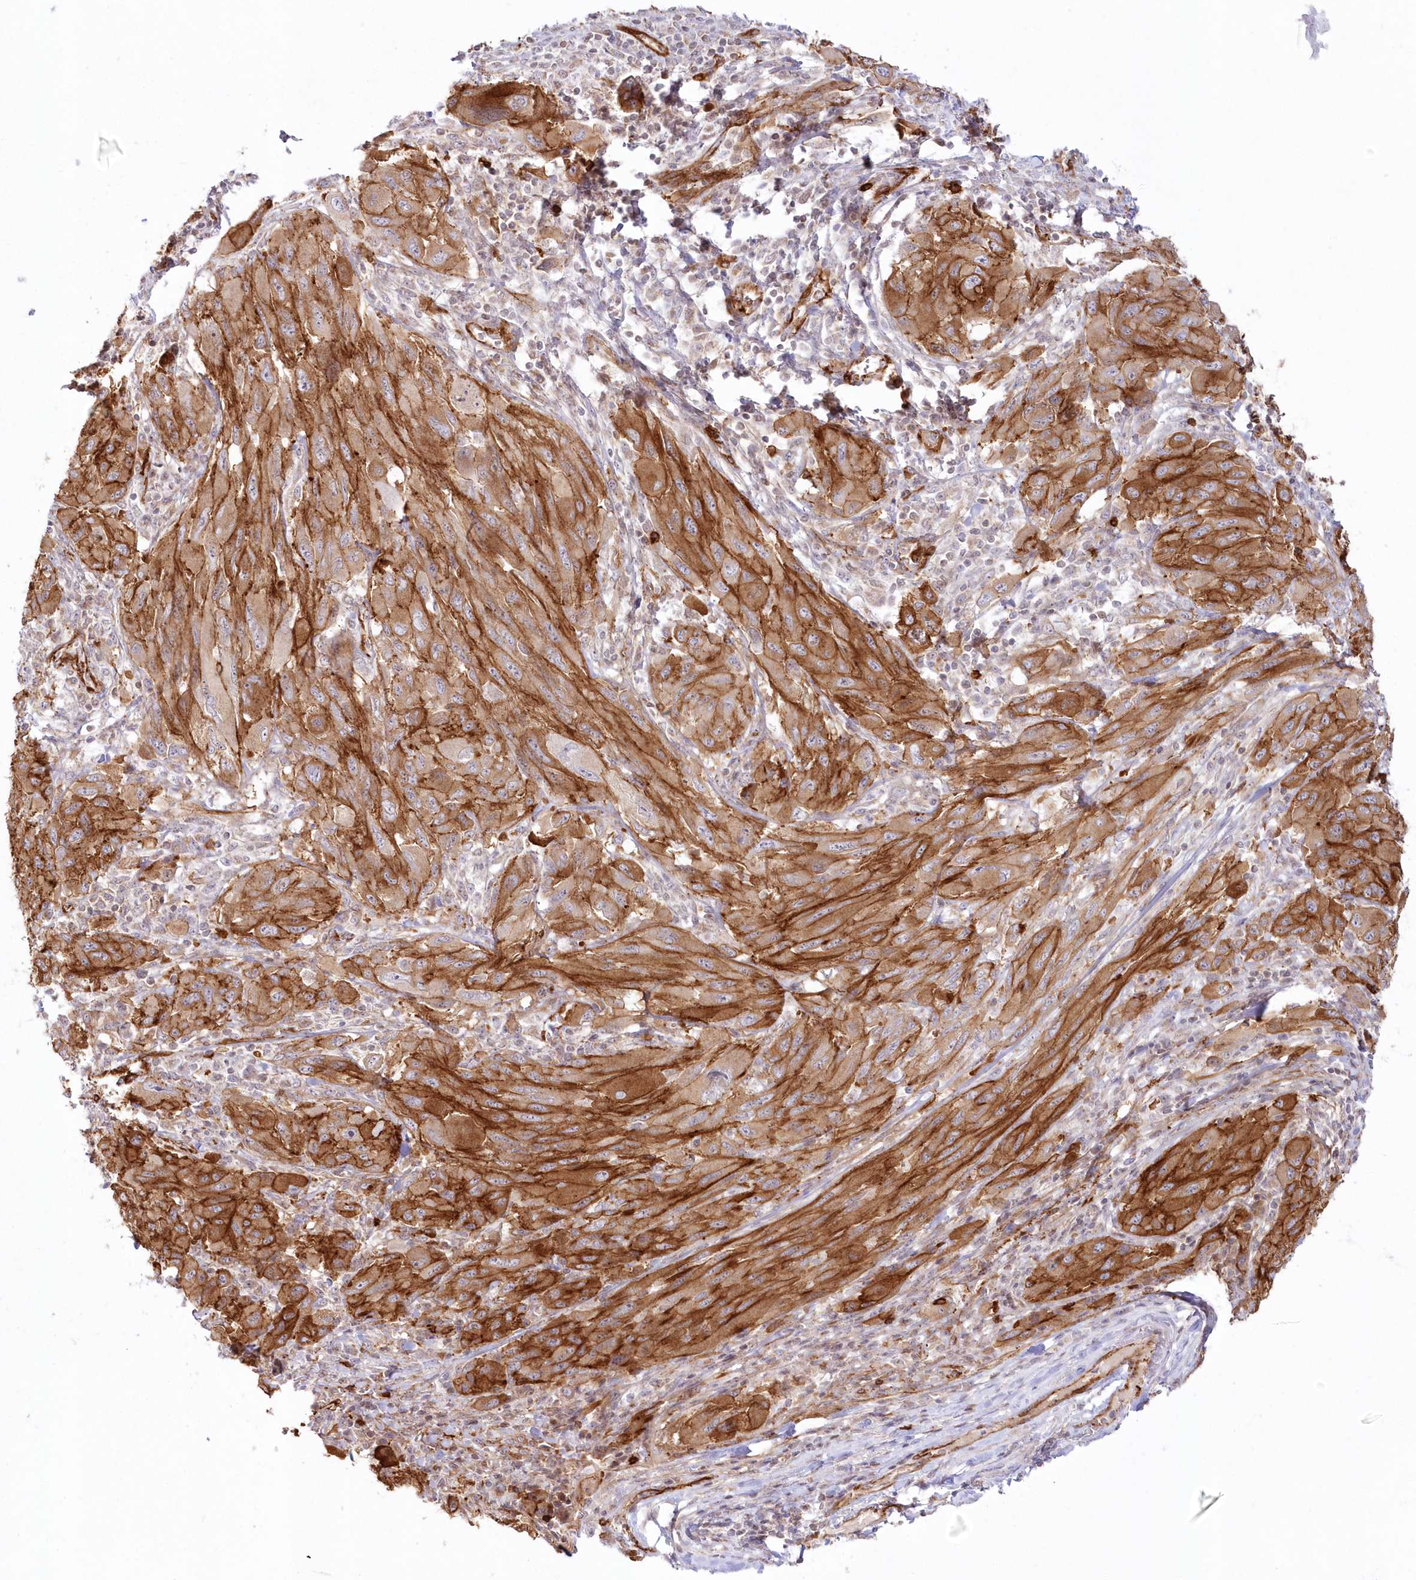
{"staining": {"intensity": "strong", "quantity": ">75%", "location": "cytoplasmic/membranous"}, "tissue": "melanoma", "cell_type": "Tumor cells", "image_type": "cancer", "snomed": [{"axis": "morphology", "description": "Malignant melanoma, NOS"}, {"axis": "topography", "description": "Skin"}], "caption": "Human melanoma stained with a brown dye reveals strong cytoplasmic/membranous positive expression in about >75% of tumor cells.", "gene": "AFAP1L2", "patient": {"sex": "female", "age": 91}}